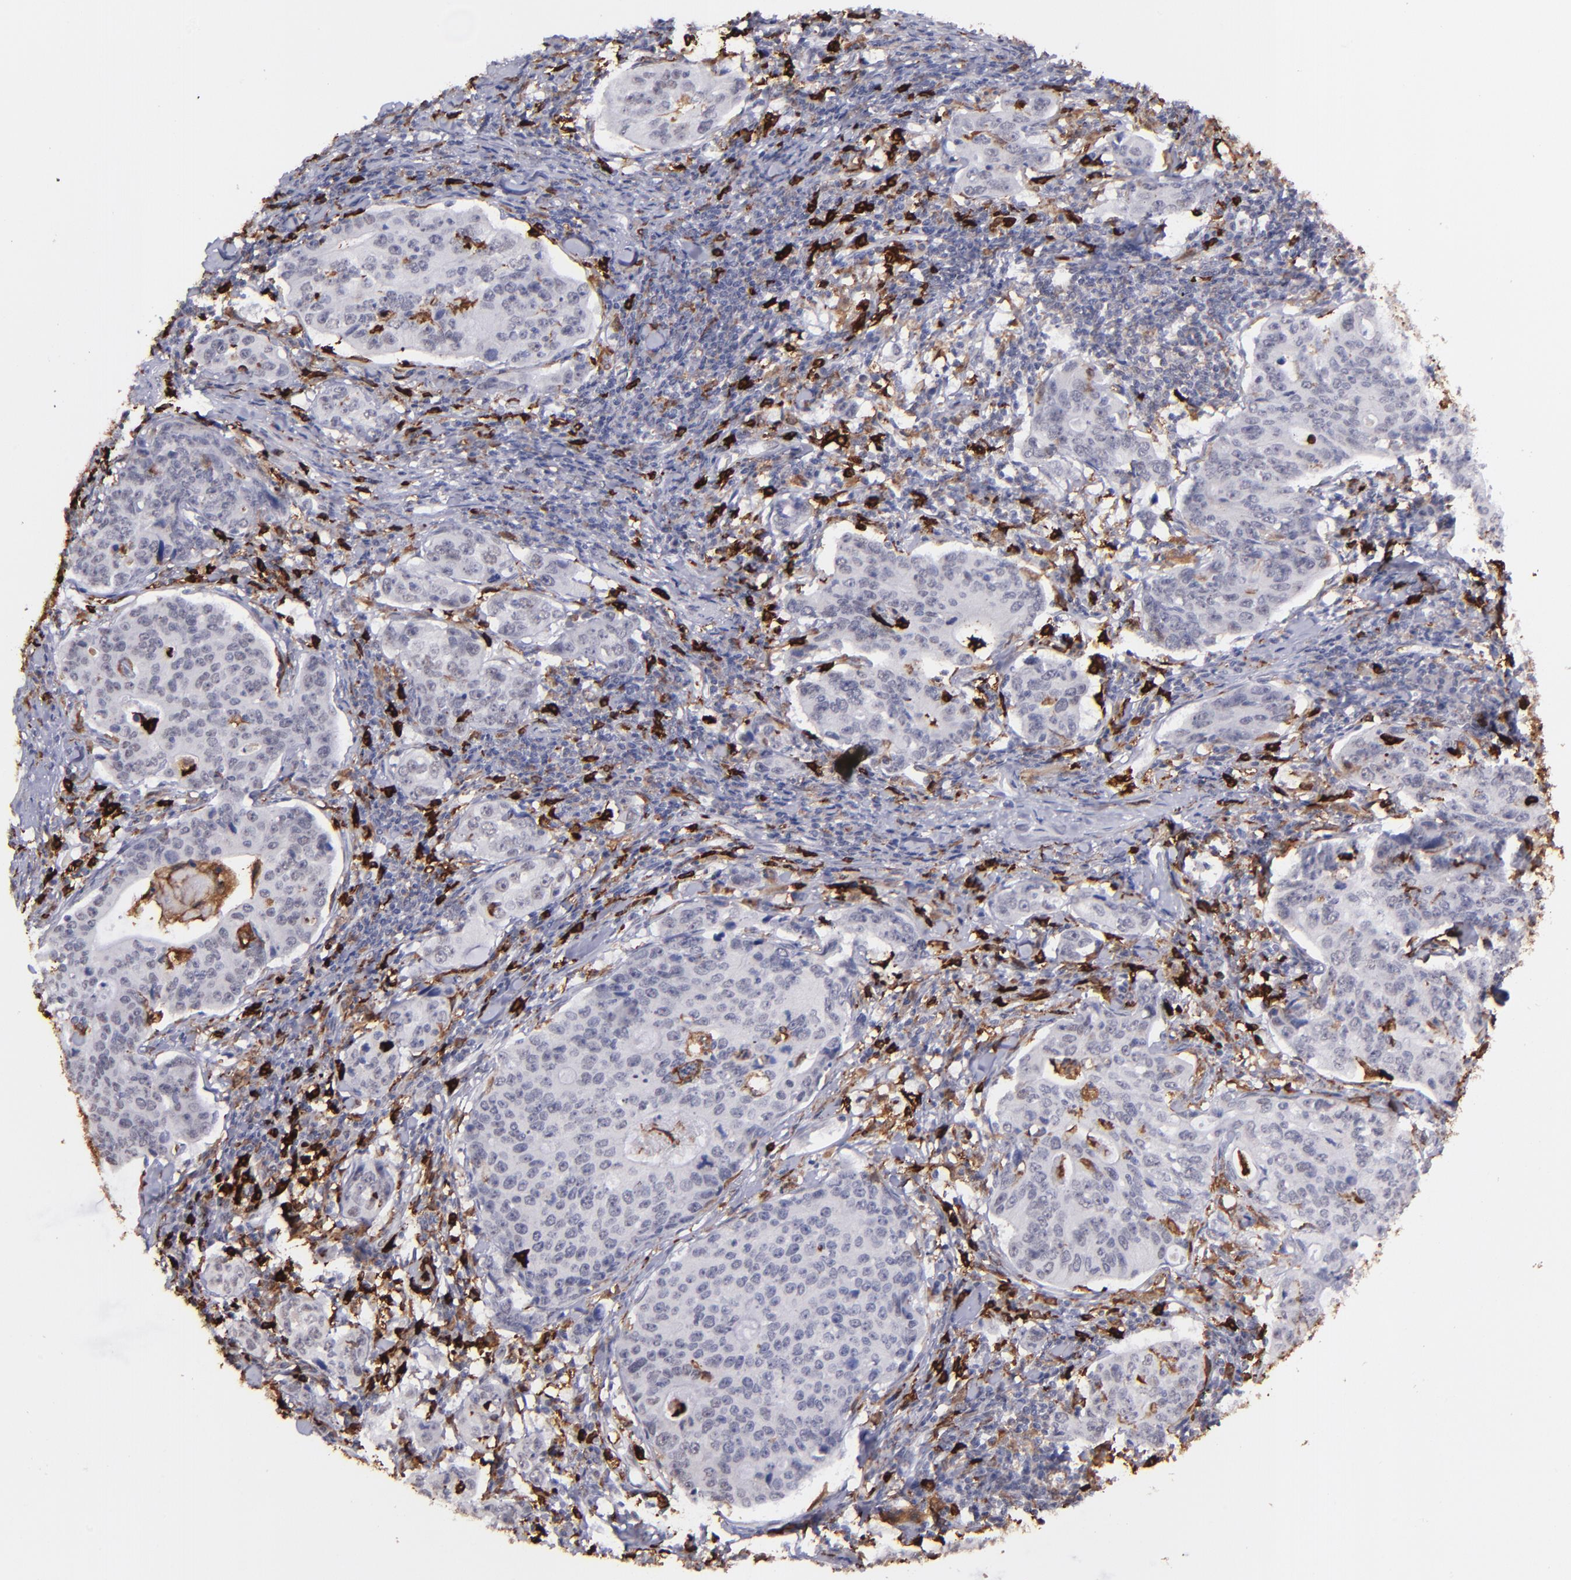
{"staining": {"intensity": "negative", "quantity": "none", "location": "none"}, "tissue": "stomach cancer", "cell_type": "Tumor cells", "image_type": "cancer", "snomed": [{"axis": "morphology", "description": "Adenocarcinoma, NOS"}, {"axis": "topography", "description": "Esophagus"}, {"axis": "topography", "description": "Stomach"}], "caption": "Human stomach cancer (adenocarcinoma) stained for a protein using immunohistochemistry (IHC) exhibits no expression in tumor cells.", "gene": "NCF2", "patient": {"sex": "male", "age": 74}}